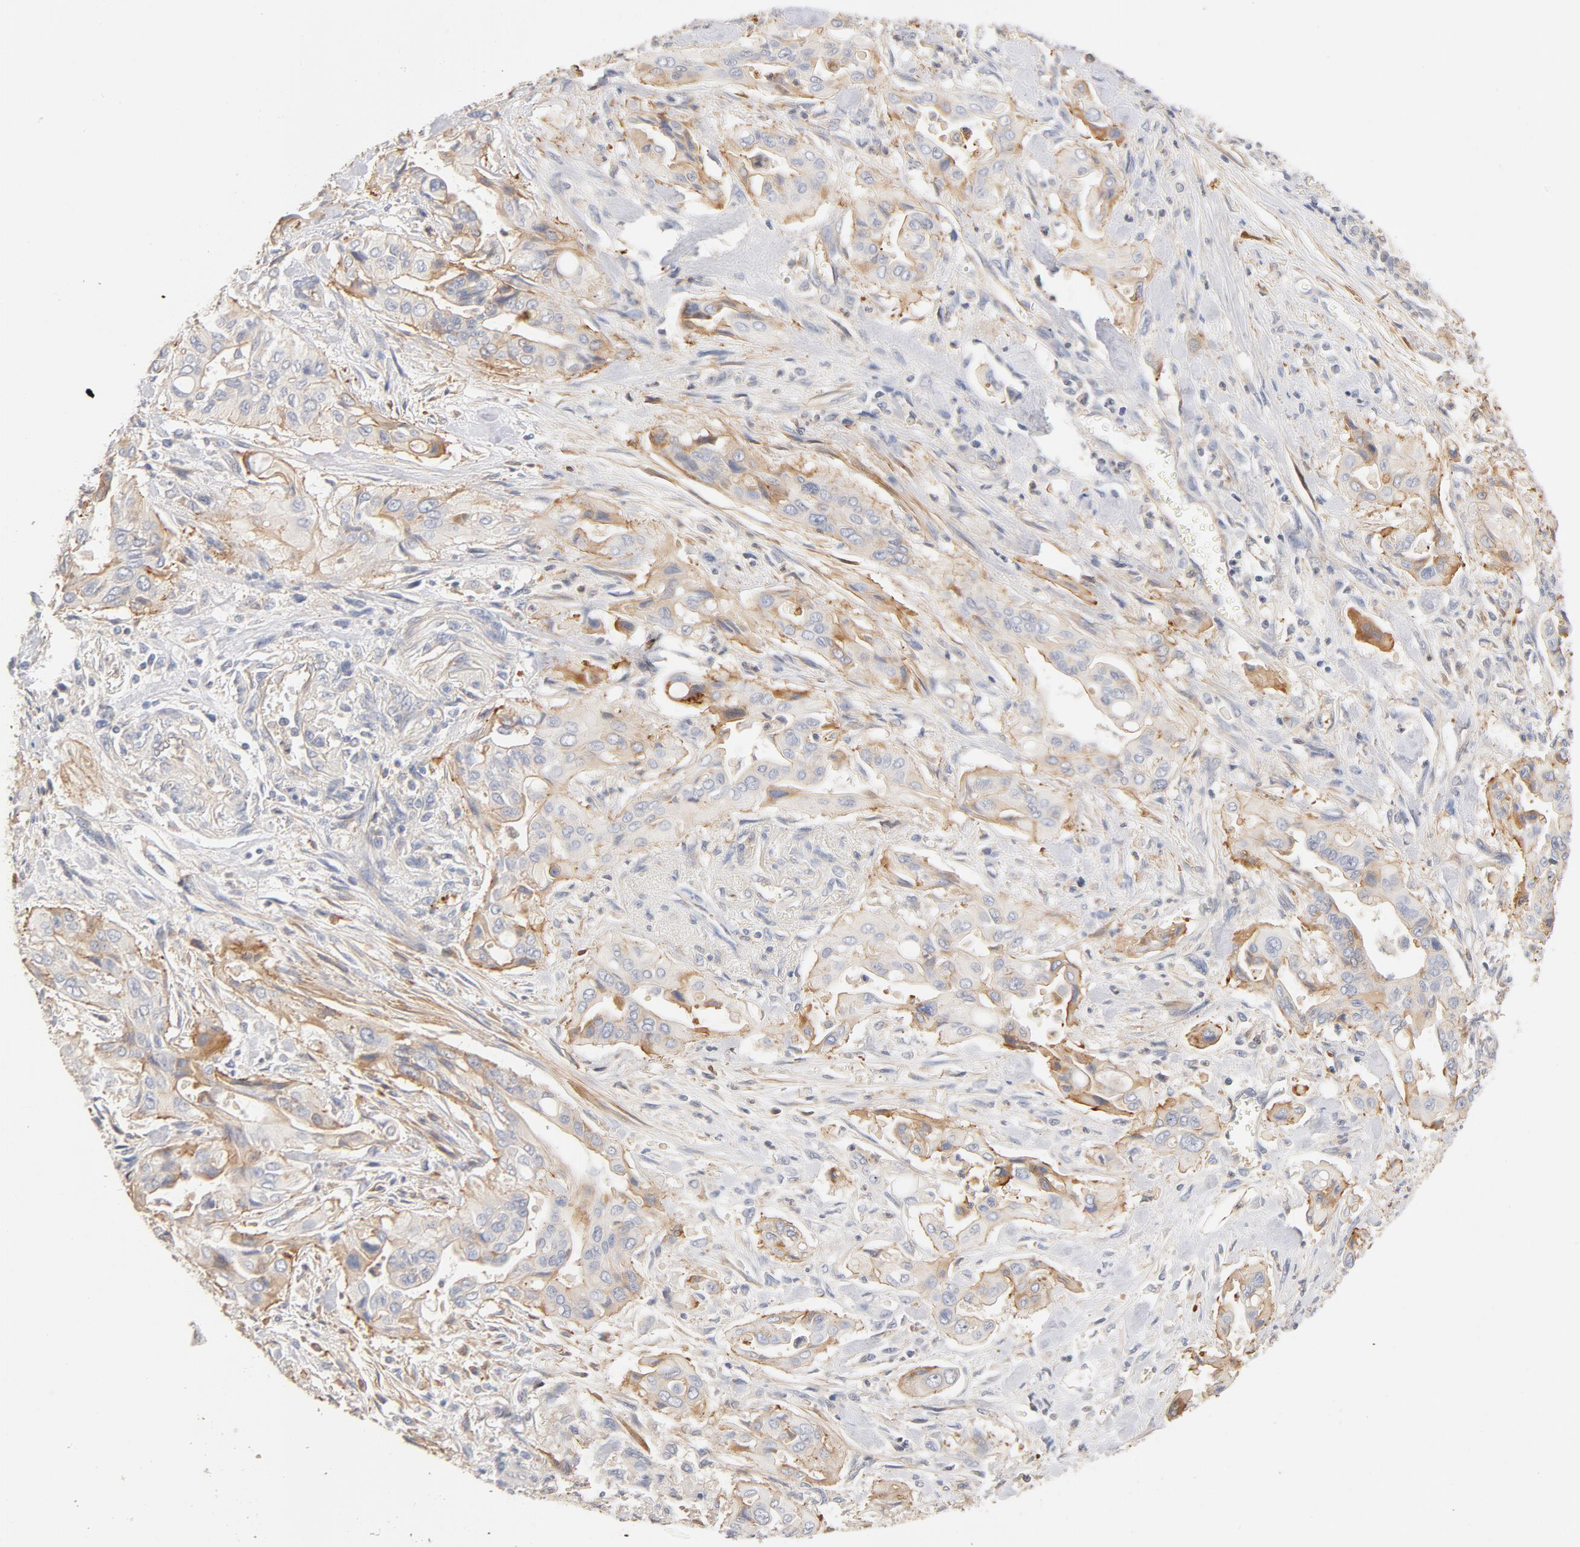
{"staining": {"intensity": "moderate", "quantity": ">75%", "location": "cytoplasmic/membranous"}, "tissue": "pancreatic cancer", "cell_type": "Tumor cells", "image_type": "cancer", "snomed": [{"axis": "morphology", "description": "Adenocarcinoma, NOS"}, {"axis": "topography", "description": "Pancreas"}], "caption": "High-magnification brightfield microscopy of pancreatic adenocarcinoma stained with DAB (brown) and counterstained with hematoxylin (blue). tumor cells exhibit moderate cytoplasmic/membranous positivity is appreciated in about>75% of cells. (Stains: DAB in brown, nuclei in blue, Microscopy: brightfield microscopy at high magnification).", "gene": "STRN3", "patient": {"sex": "male", "age": 77}}